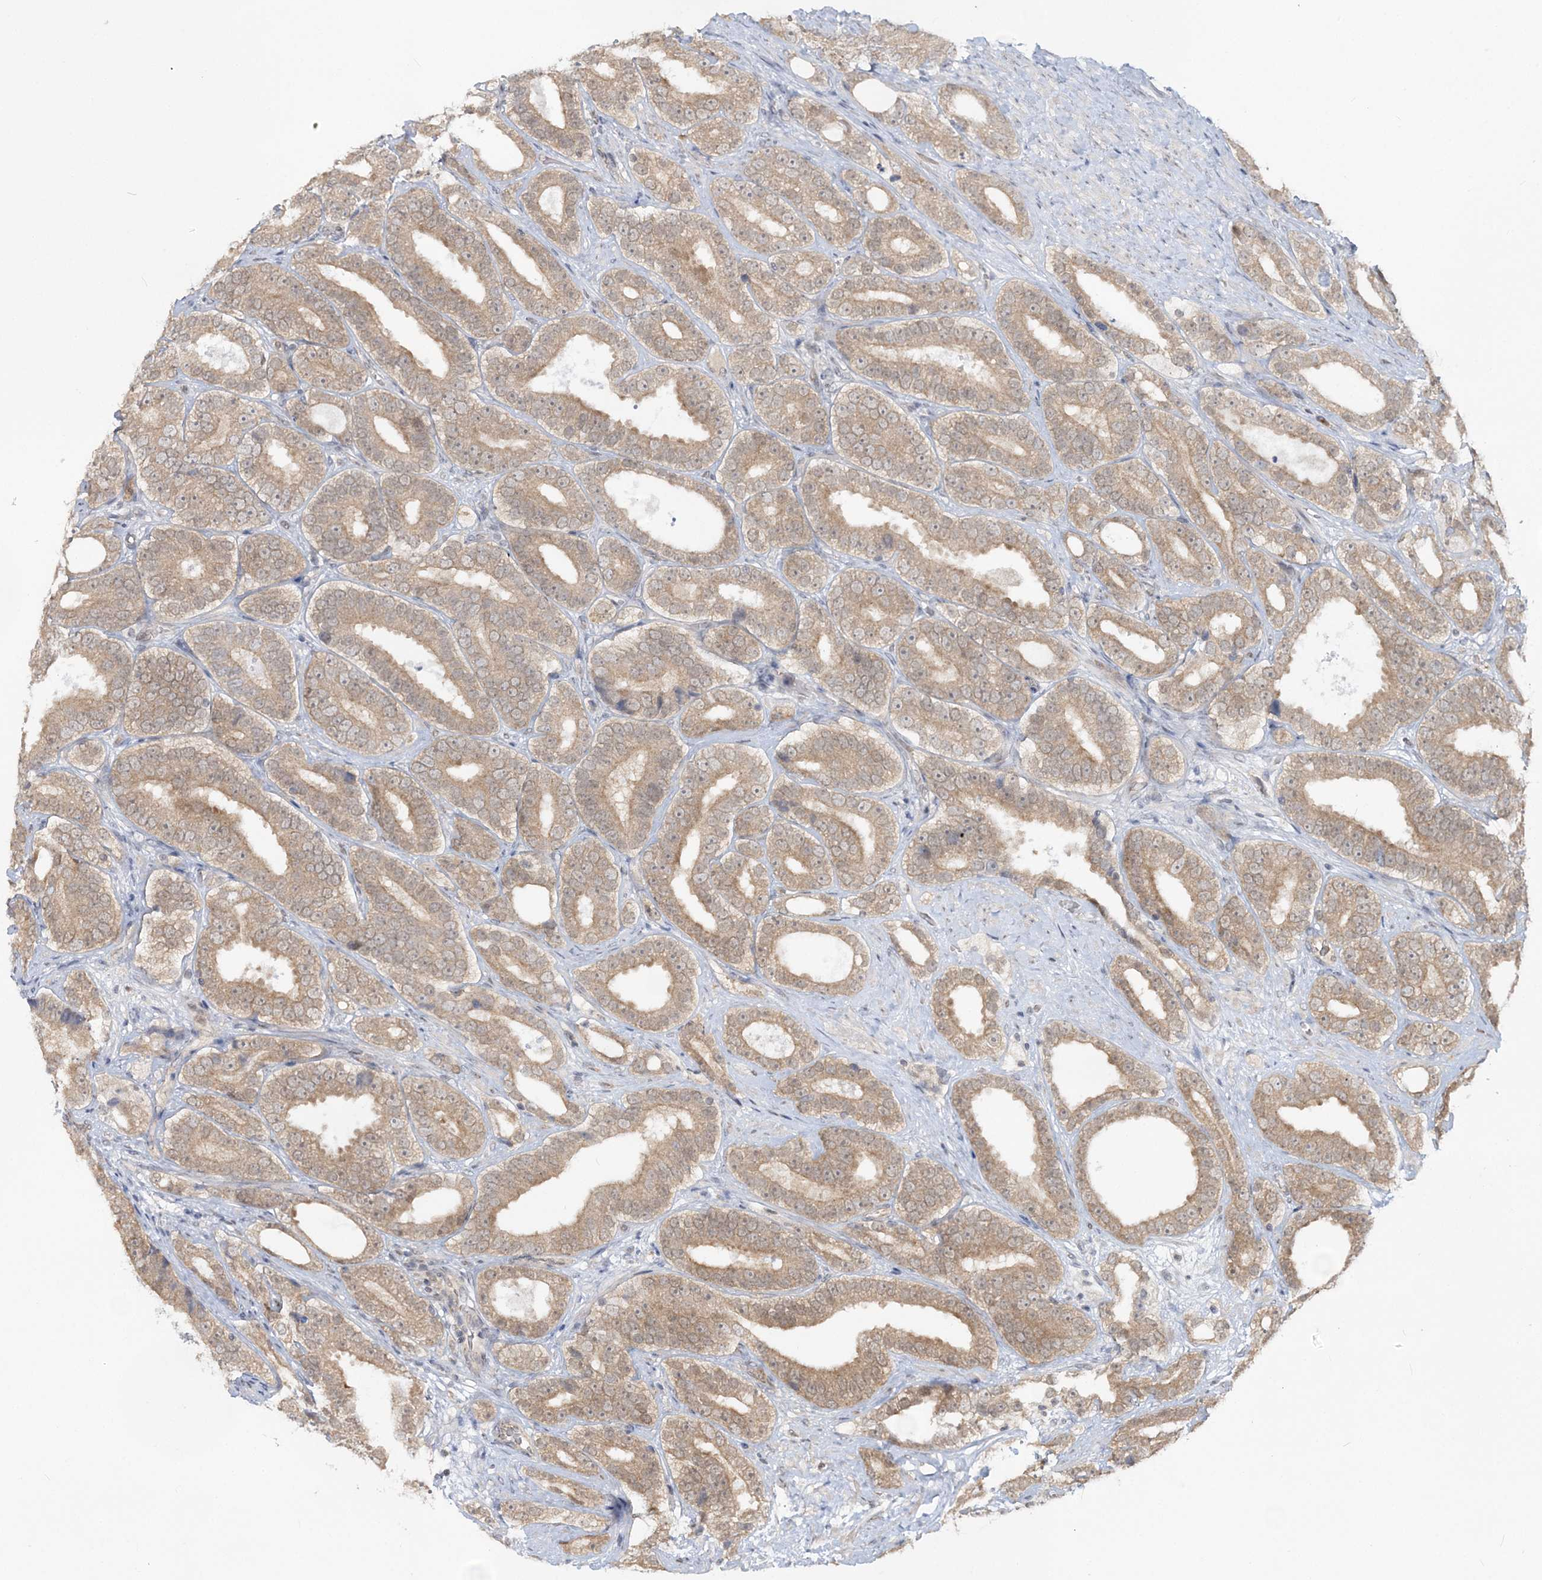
{"staining": {"intensity": "moderate", "quantity": ">75%", "location": "cytoplasmic/membranous"}, "tissue": "prostate cancer", "cell_type": "Tumor cells", "image_type": "cancer", "snomed": [{"axis": "morphology", "description": "Adenocarcinoma, High grade"}, {"axis": "topography", "description": "Prostate"}], "caption": "Brown immunohistochemical staining in human high-grade adenocarcinoma (prostate) exhibits moderate cytoplasmic/membranous positivity in approximately >75% of tumor cells.", "gene": "ZFAND6", "patient": {"sex": "male", "age": 56}}